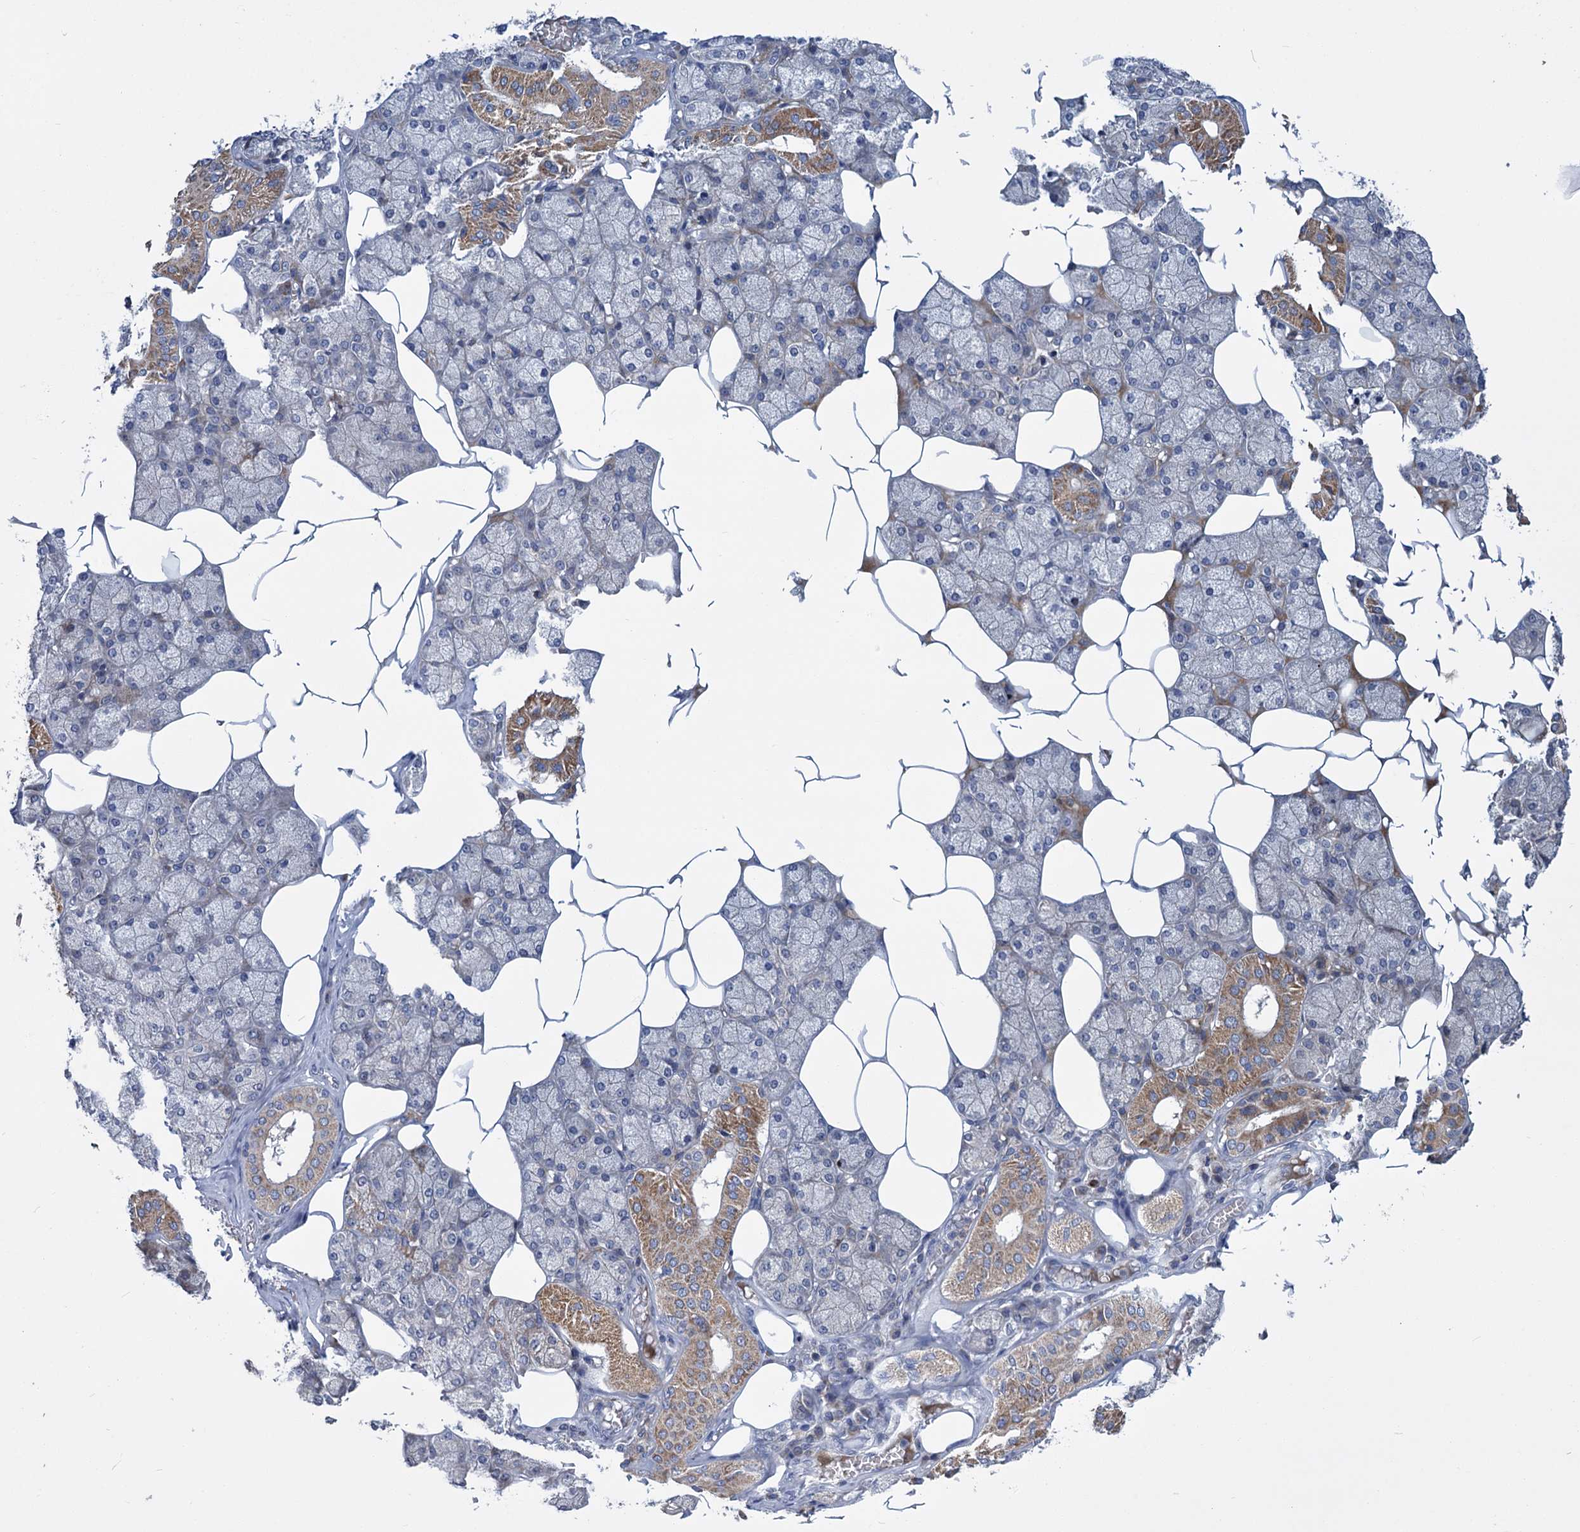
{"staining": {"intensity": "moderate", "quantity": "<25%", "location": "cytoplasmic/membranous"}, "tissue": "salivary gland", "cell_type": "Glandular cells", "image_type": "normal", "snomed": [{"axis": "morphology", "description": "Normal tissue, NOS"}, {"axis": "topography", "description": "Salivary gland"}], "caption": "Immunohistochemistry (IHC) micrograph of normal salivary gland: human salivary gland stained using IHC shows low levels of moderate protein expression localized specifically in the cytoplasmic/membranous of glandular cells, appearing as a cytoplasmic/membranous brown color.", "gene": "DYNC2H1", "patient": {"sex": "male", "age": 62}}